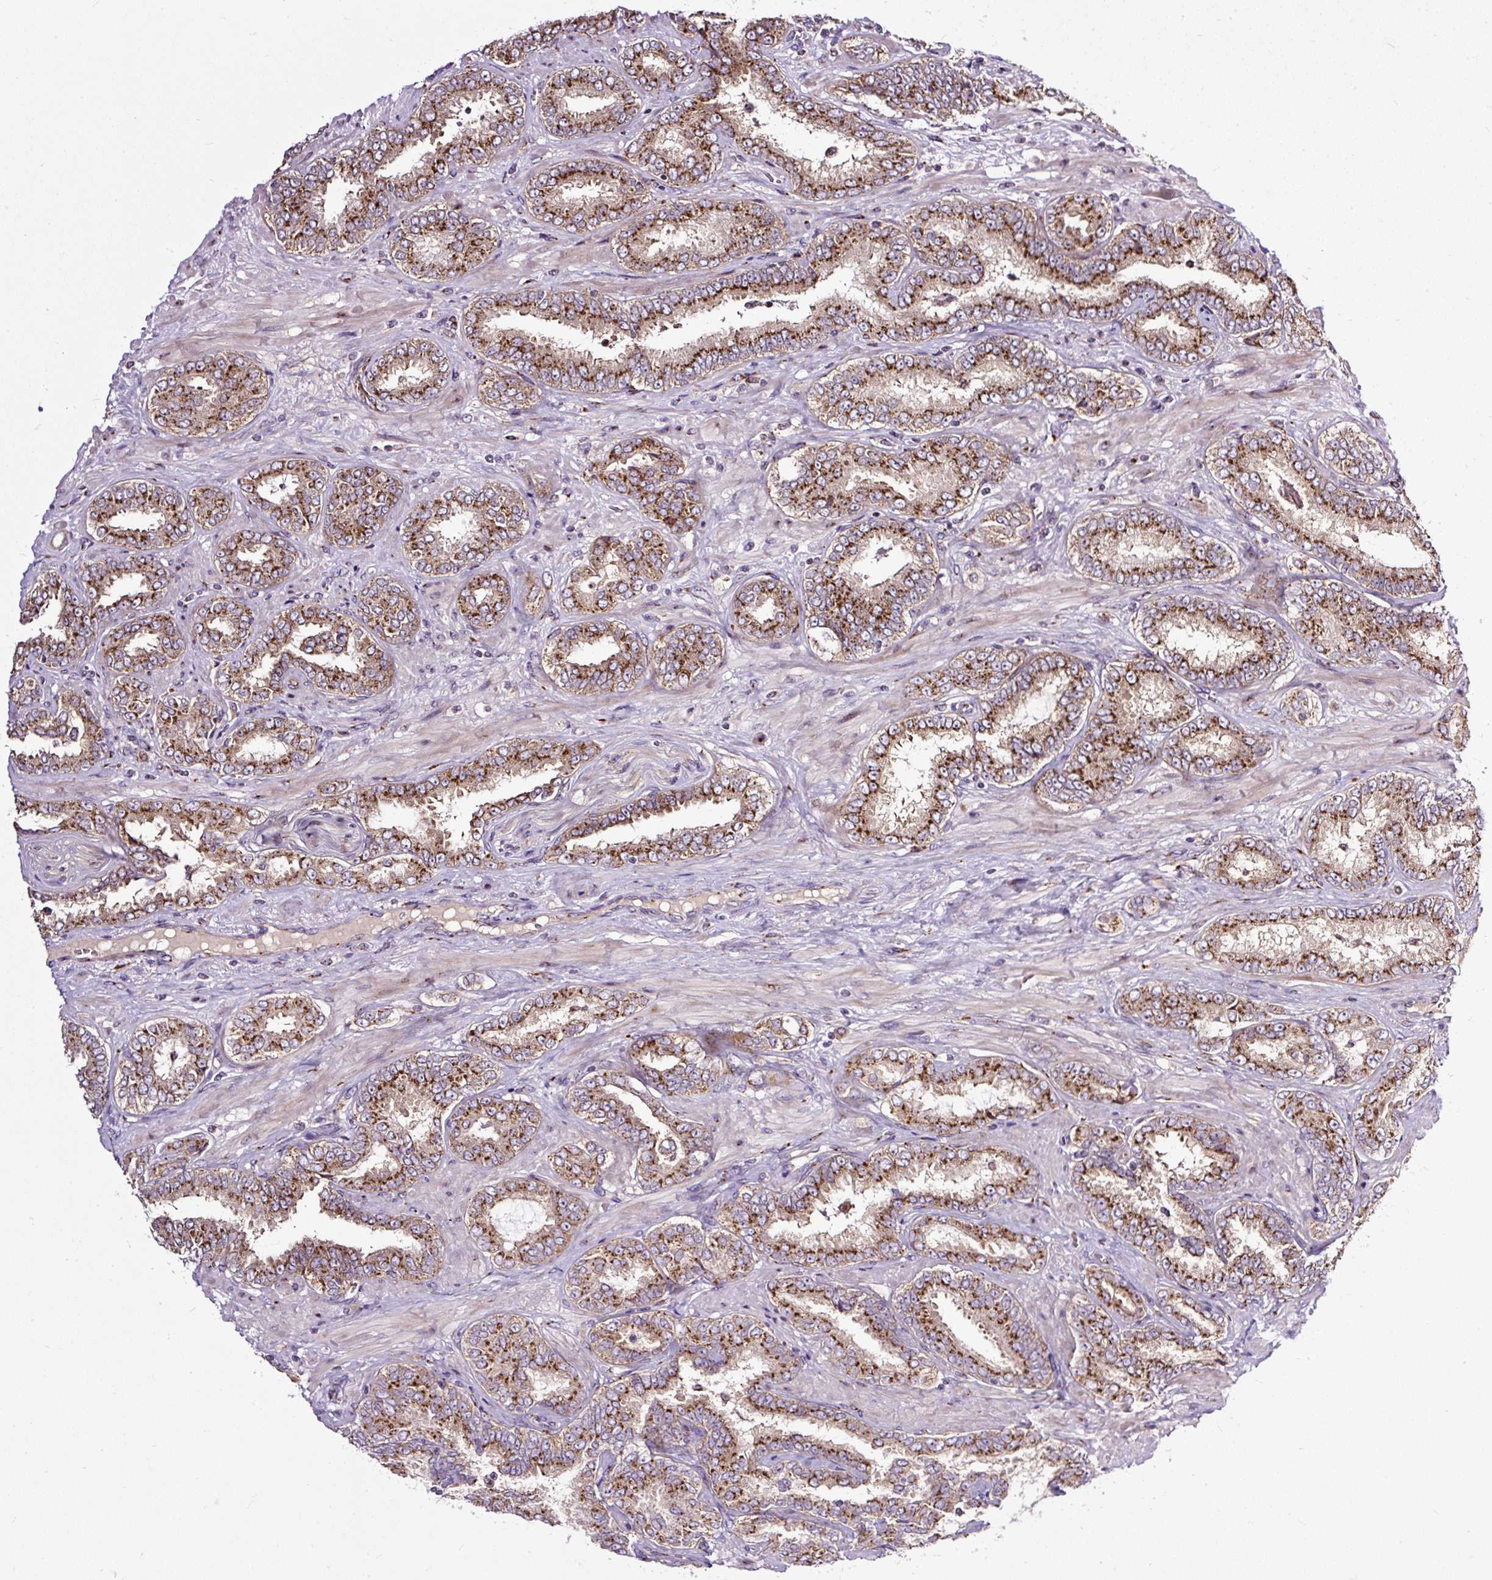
{"staining": {"intensity": "strong", "quantity": ">75%", "location": "cytoplasmic/membranous"}, "tissue": "prostate cancer", "cell_type": "Tumor cells", "image_type": "cancer", "snomed": [{"axis": "morphology", "description": "Adenocarcinoma, High grade"}, {"axis": "topography", "description": "Prostate"}], "caption": "Human prostate adenocarcinoma (high-grade) stained with a protein marker demonstrates strong staining in tumor cells.", "gene": "MSMP", "patient": {"sex": "male", "age": 72}}